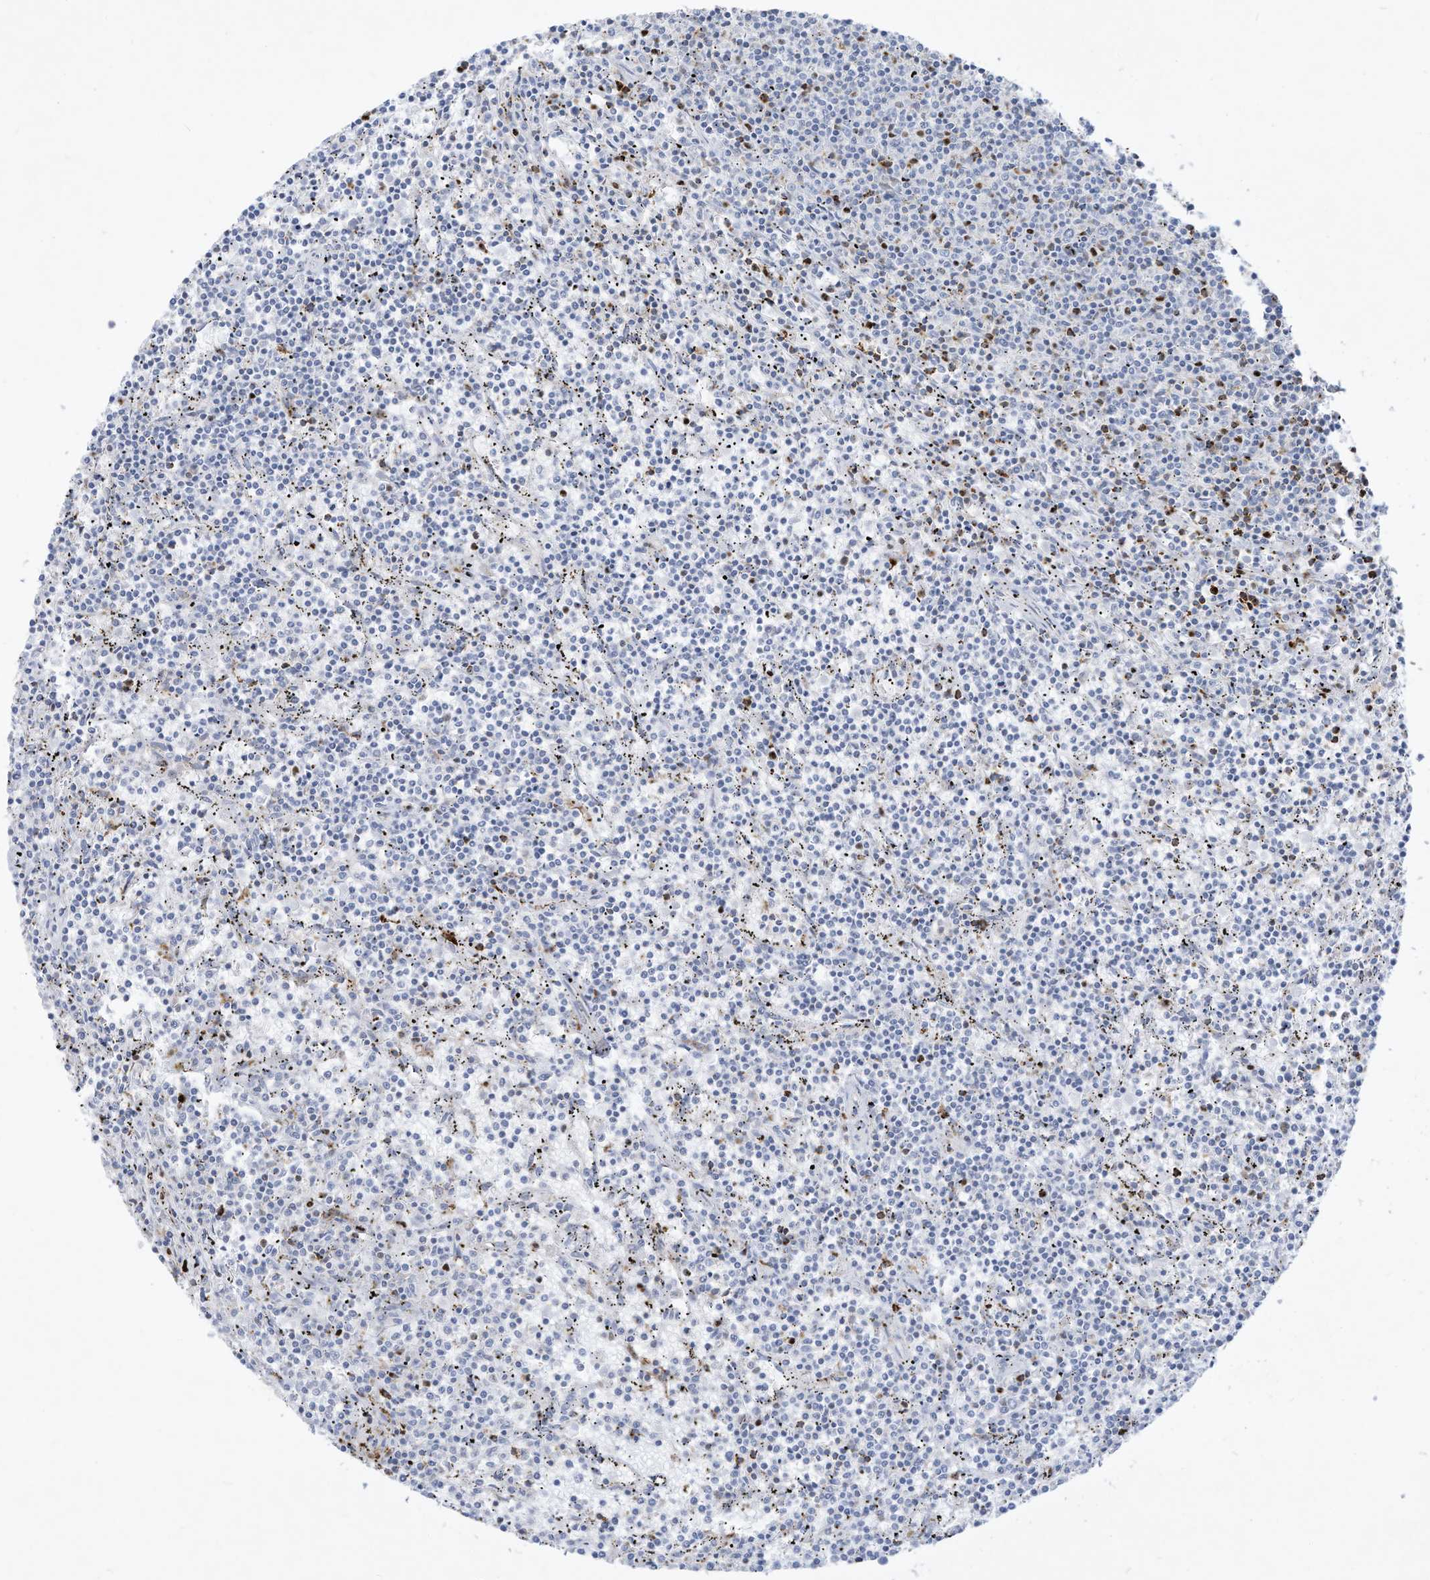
{"staining": {"intensity": "negative", "quantity": "none", "location": "none"}, "tissue": "lymphoma", "cell_type": "Tumor cells", "image_type": "cancer", "snomed": [{"axis": "morphology", "description": "Malignant lymphoma, non-Hodgkin's type, Low grade"}, {"axis": "topography", "description": "Spleen"}], "caption": "Human low-grade malignant lymphoma, non-Hodgkin's type stained for a protein using immunohistochemistry exhibits no expression in tumor cells.", "gene": "THNSL2", "patient": {"sex": "female", "age": 50}}